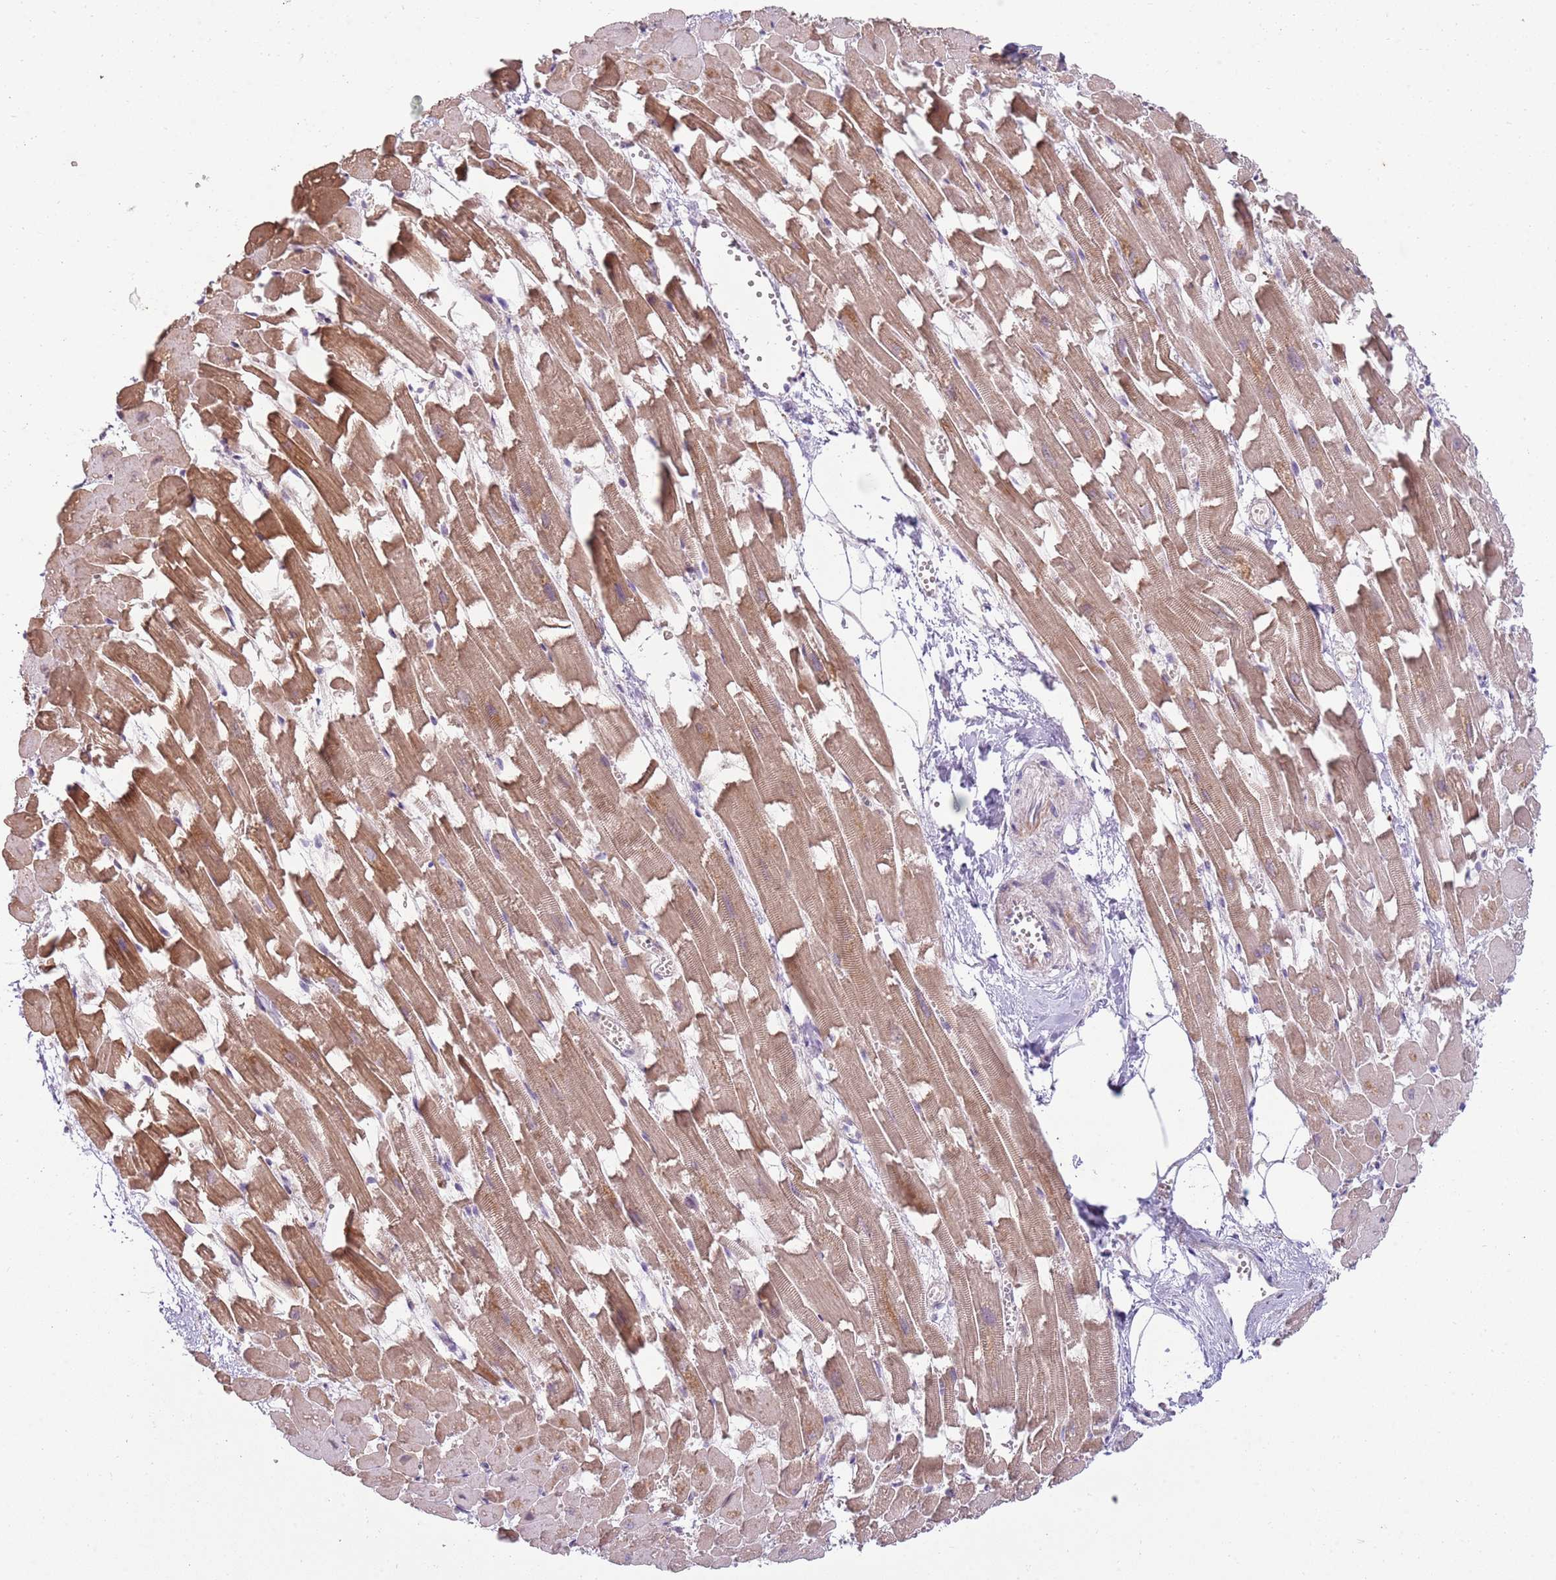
{"staining": {"intensity": "moderate", "quantity": ">75%", "location": "cytoplasmic/membranous"}, "tissue": "heart muscle", "cell_type": "Cardiomyocytes", "image_type": "normal", "snomed": [{"axis": "morphology", "description": "Normal tissue, NOS"}, {"axis": "topography", "description": "Heart"}], "caption": "Immunohistochemistry (IHC) (DAB (3,3'-diaminobenzidine)) staining of normal heart muscle displays moderate cytoplasmic/membranous protein positivity in approximately >75% of cardiomyocytes.", "gene": "NBPF4", "patient": {"sex": "female", "age": 64}}